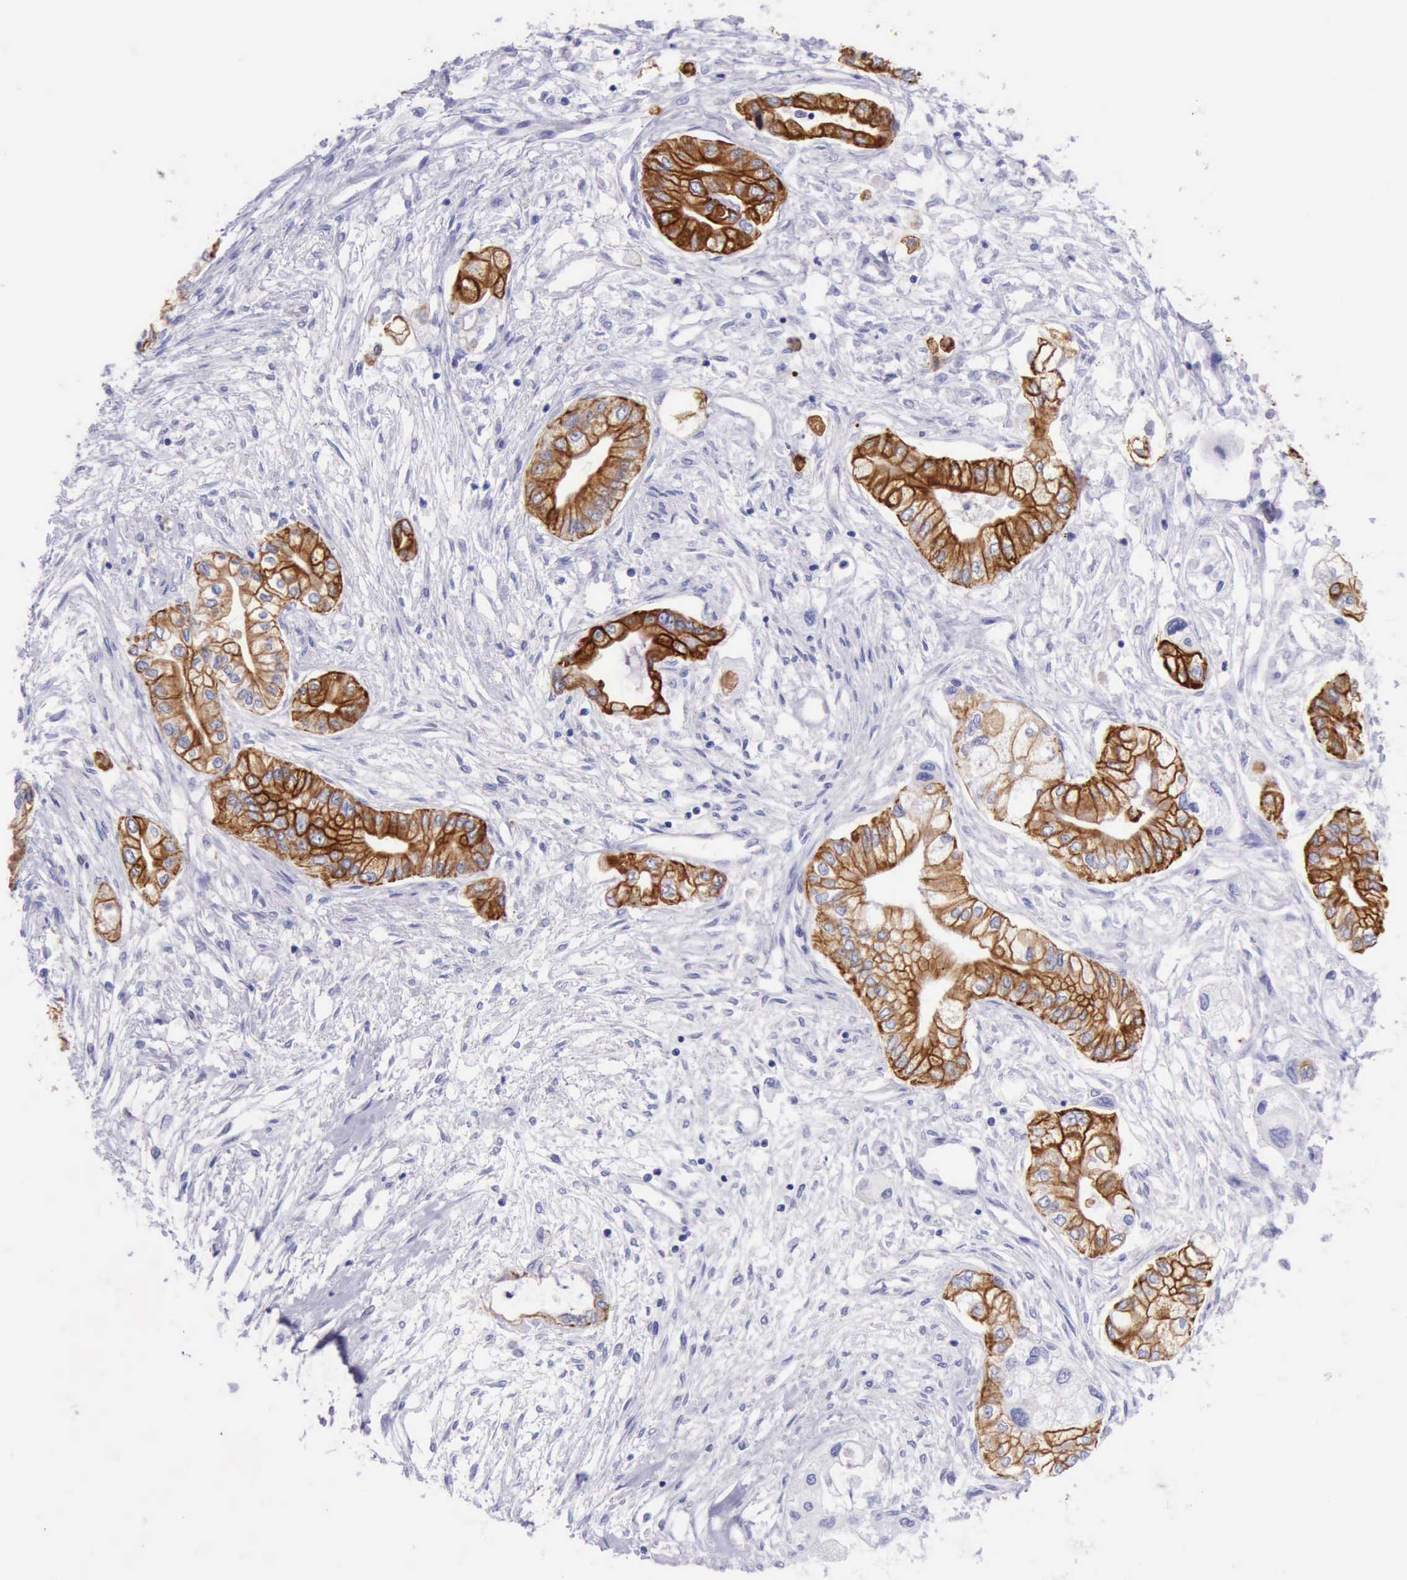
{"staining": {"intensity": "strong", "quantity": ">75%", "location": "cytoplasmic/membranous"}, "tissue": "pancreatic cancer", "cell_type": "Tumor cells", "image_type": "cancer", "snomed": [{"axis": "morphology", "description": "Adenocarcinoma, NOS"}, {"axis": "topography", "description": "Pancreas"}], "caption": "Protein expression by immunohistochemistry (IHC) demonstrates strong cytoplasmic/membranous positivity in approximately >75% of tumor cells in pancreatic cancer (adenocarcinoma). (DAB (3,3'-diaminobenzidine) IHC, brown staining for protein, blue staining for nuclei).", "gene": "KRT8", "patient": {"sex": "male", "age": 79}}